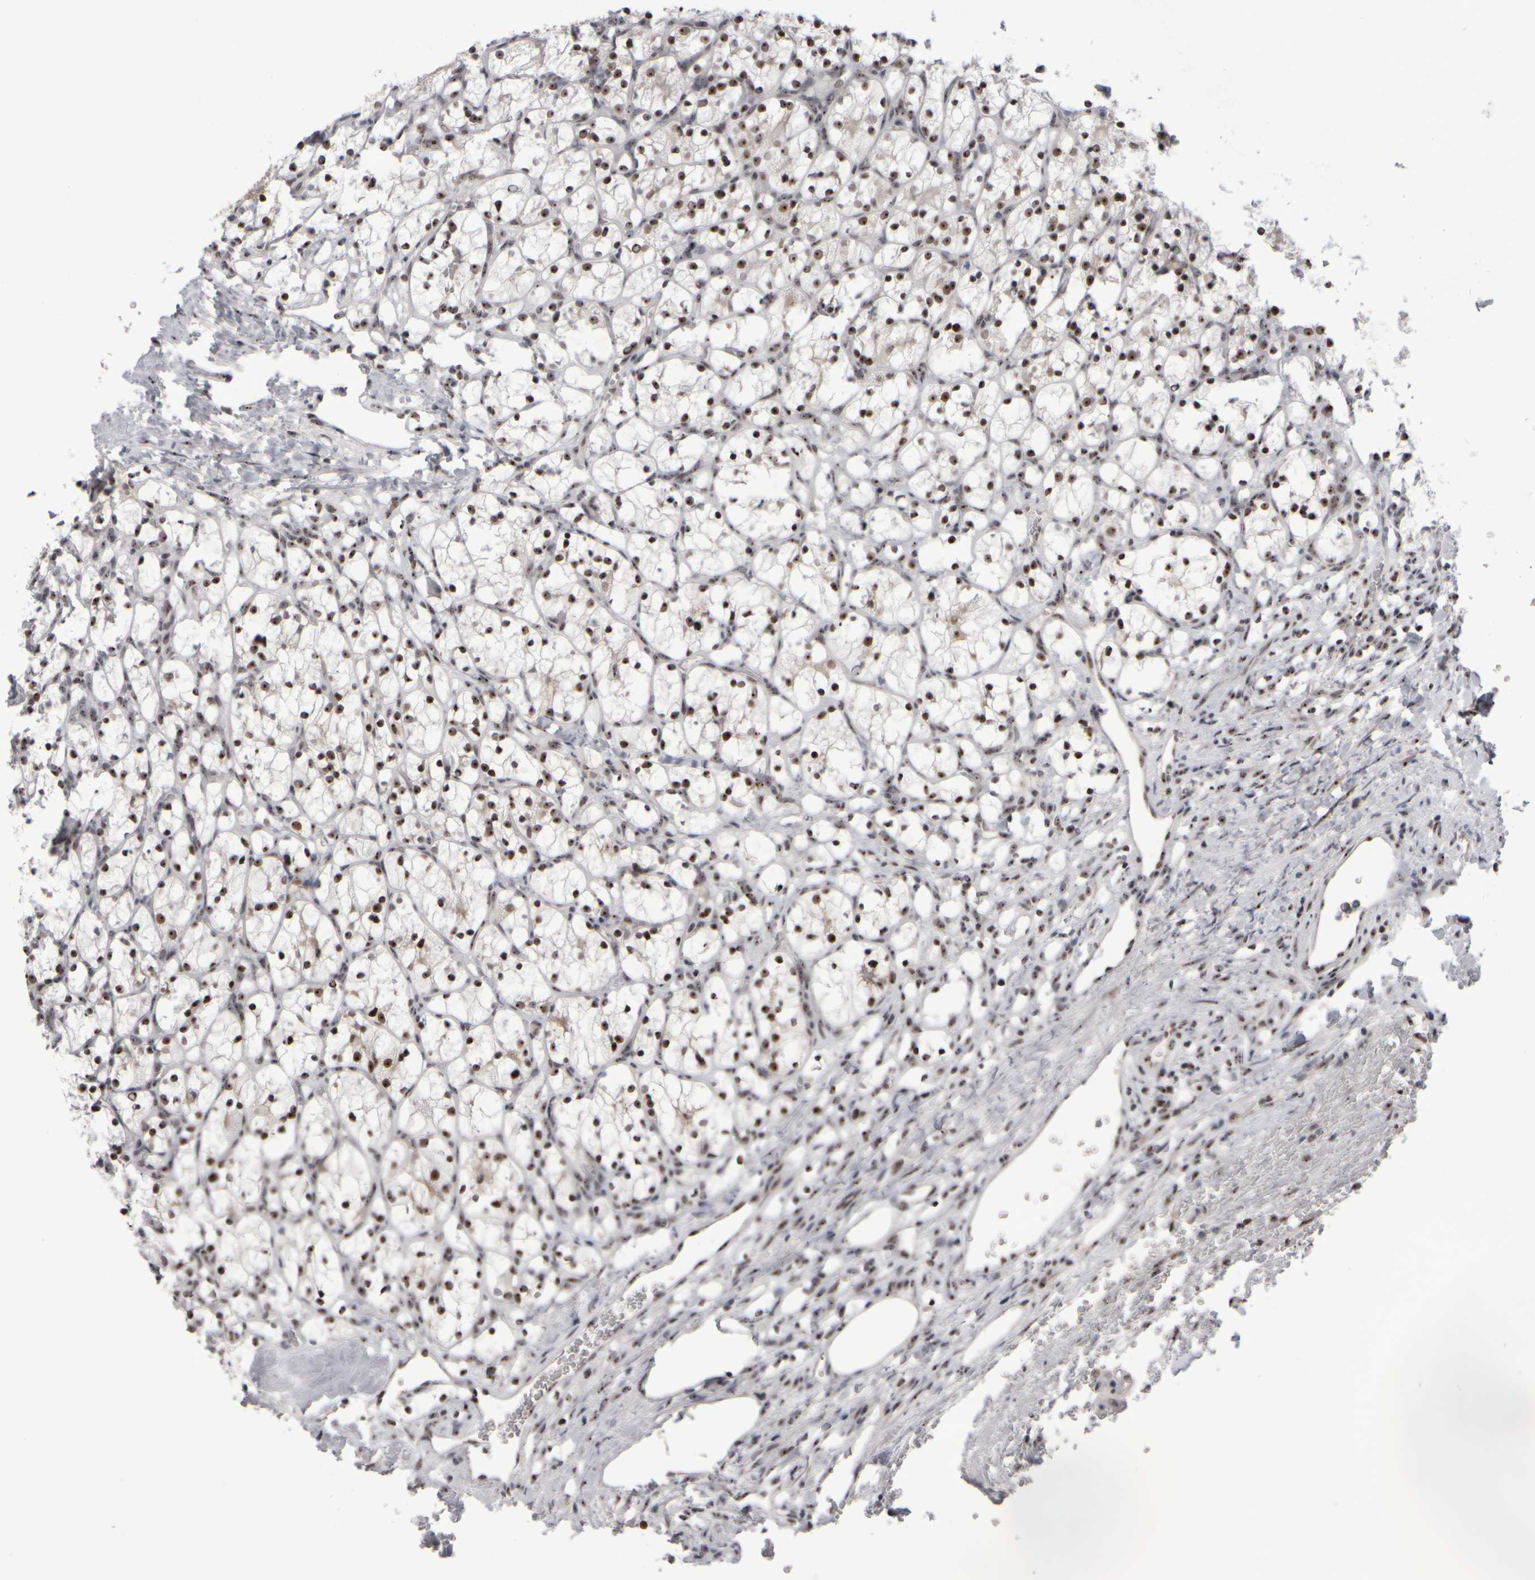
{"staining": {"intensity": "moderate", "quantity": ">75%", "location": "nuclear"}, "tissue": "renal cancer", "cell_type": "Tumor cells", "image_type": "cancer", "snomed": [{"axis": "morphology", "description": "Adenocarcinoma, NOS"}, {"axis": "topography", "description": "Kidney"}], "caption": "Renal adenocarcinoma was stained to show a protein in brown. There is medium levels of moderate nuclear staining in about >75% of tumor cells.", "gene": "SURF6", "patient": {"sex": "female", "age": 69}}